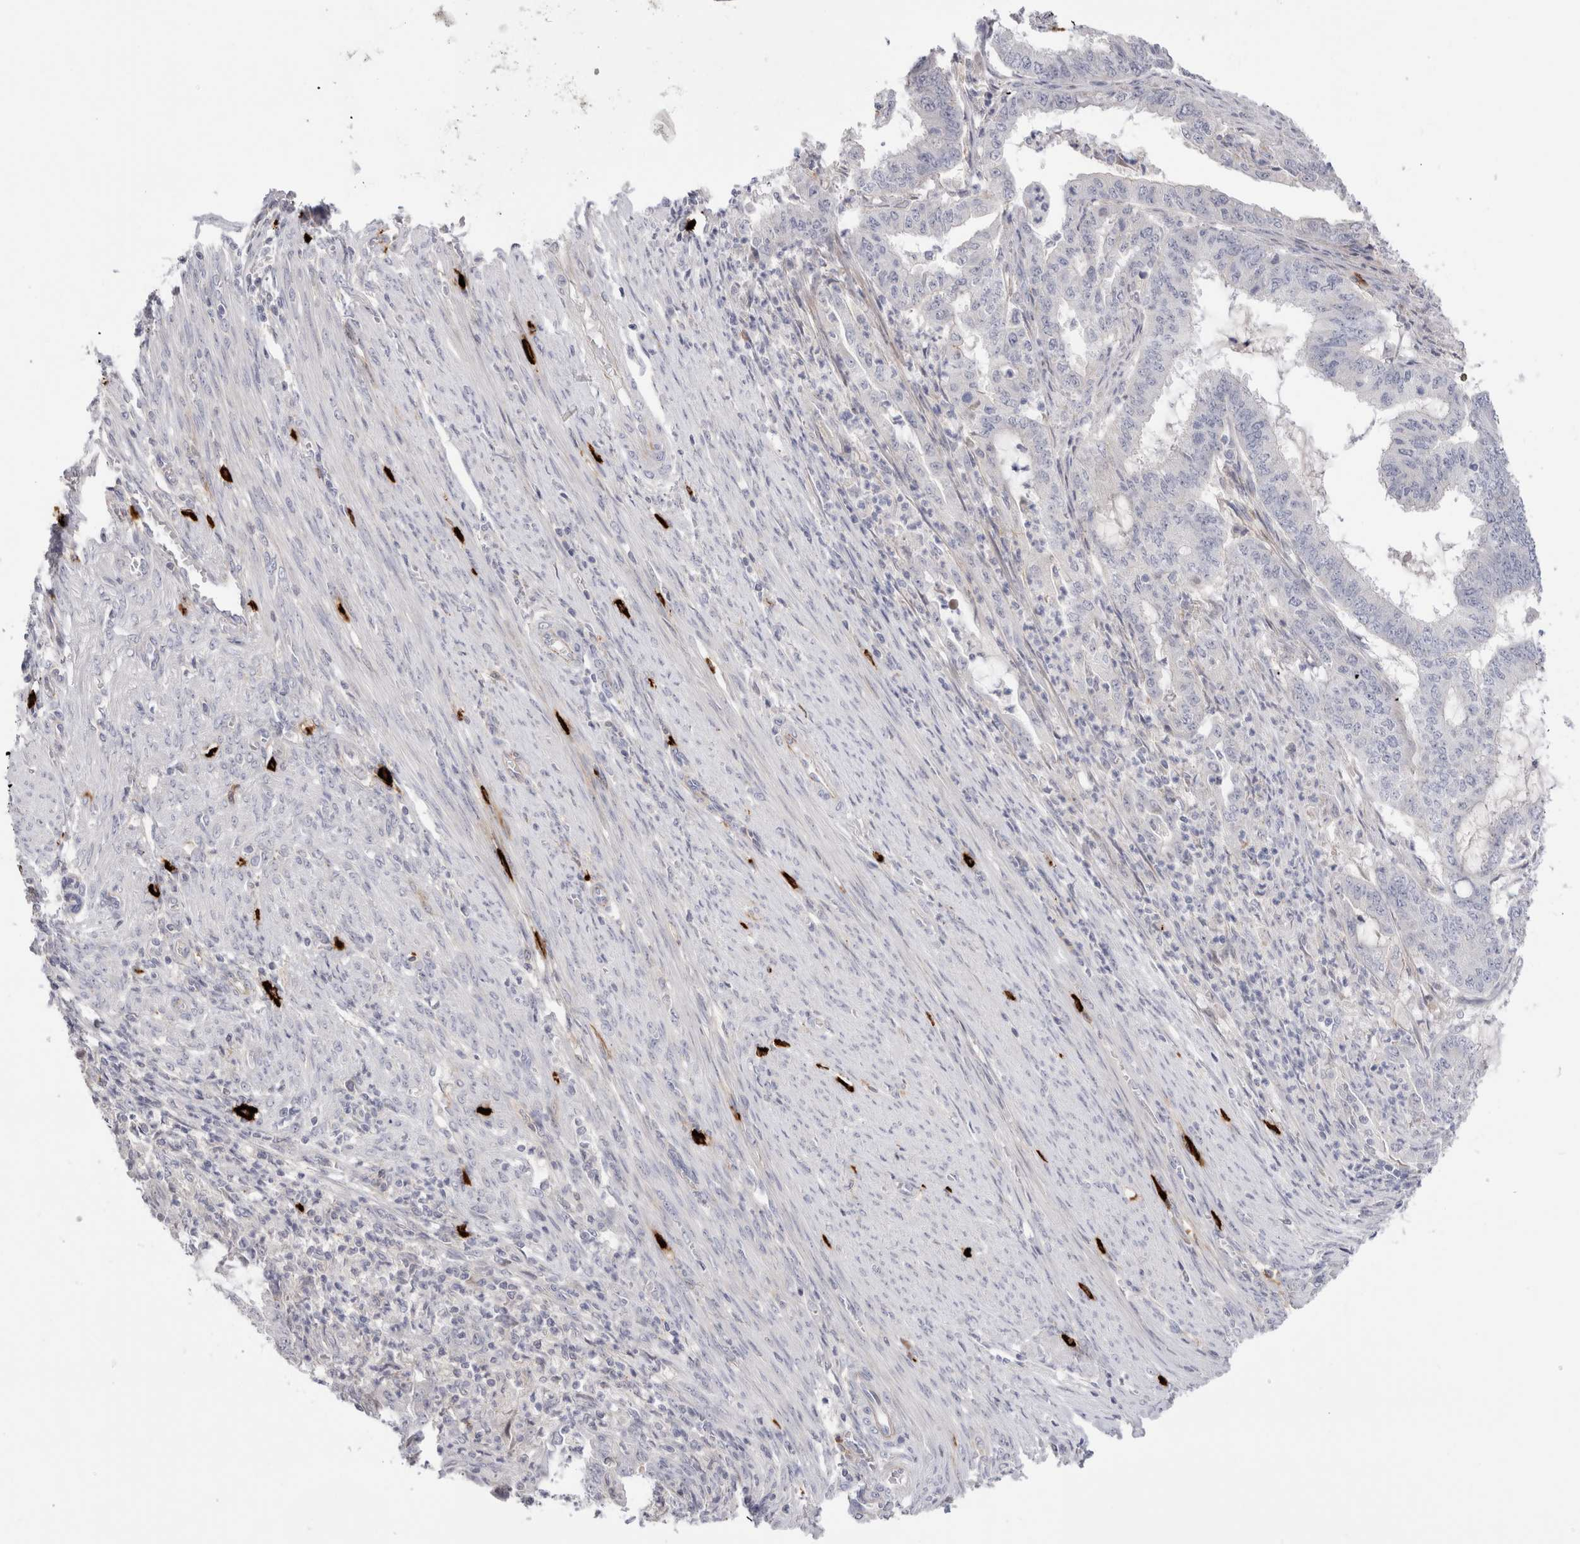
{"staining": {"intensity": "negative", "quantity": "none", "location": "none"}, "tissue": "endometrial cancer", "cell_type": "Tumor cells", "image_type": "cancer", "snomed": [{"axis": "morphology", "description": "Adenocarcinoma, NOS"}, {"axis": "topography", "description": "Endometrium"}], "caption": "Immunohistochemistry (IHC) micrograph of neoplastic tissue: human endometrial adenocarcinoma stained with DAB (3,3'-diaminobenzidine) displays no significant protein expression in tumor cells. (Stains: DAB immunohistochemistry with hematoxylin counter stain, Microscopy: brightfield microscopy at high magnification).", "gene": "SPINK2", "patient": {"sex": "female", "age": 51}}